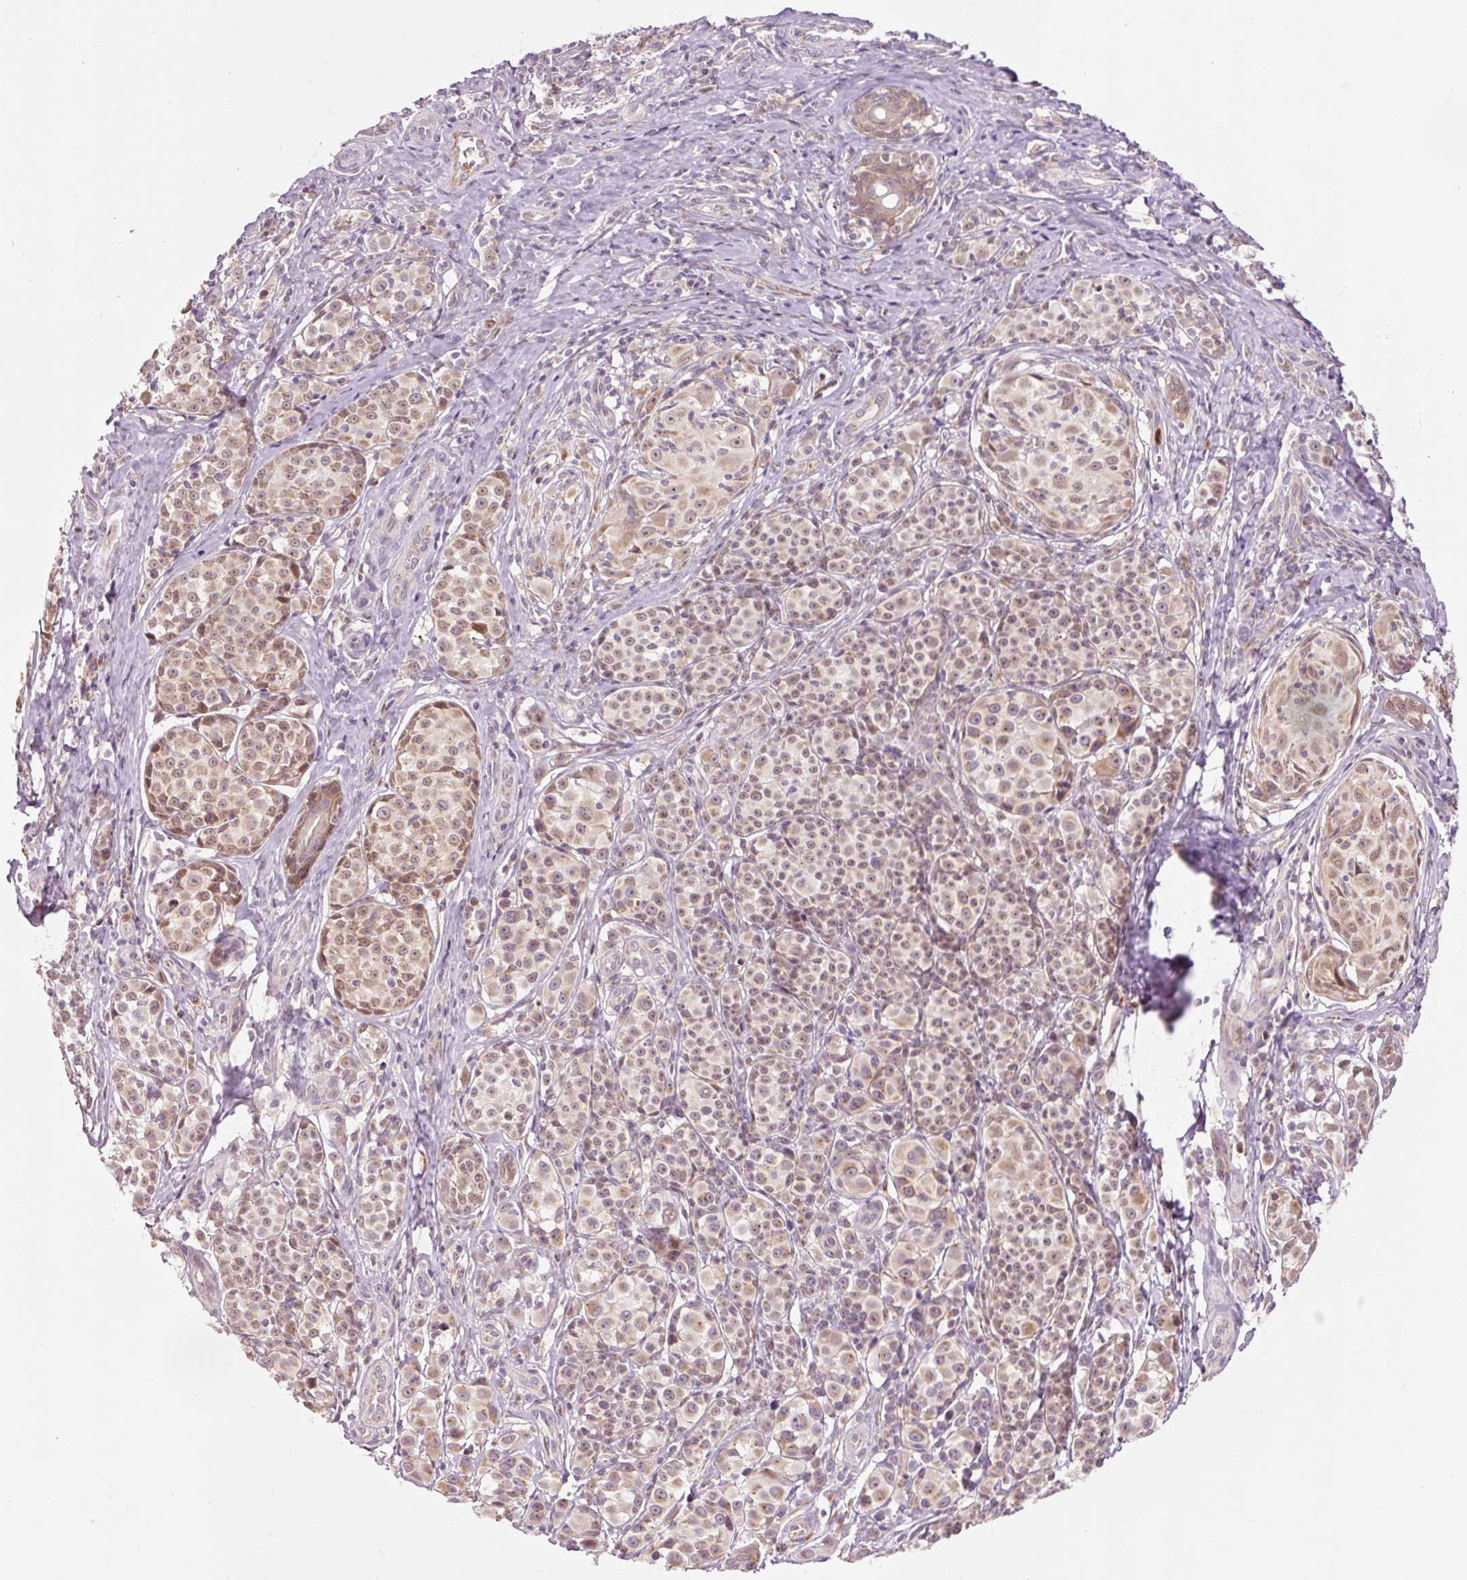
{"staining": {"intensity": "weak", "quantity": ">75%", "location": "cytoplasmic/membranous,nuclear"}, "tissue": "melanoma", "cell_type": "Tumor cells", "image_type": "cancer", "snomed": [{"axis": "morphology", "description": "Malignant melanoma, NOS"}, {"axis": "topography", "description": "Skin"}], "caption": "Melanoma stained with DAB immunohistochemistry demonstrates low levels of weak cytoplasmic/membranous and nuclear expression in about >75% of tumor cells.", "gene": "PRDX5", "patient": {"sex": "female", "age": 35}}